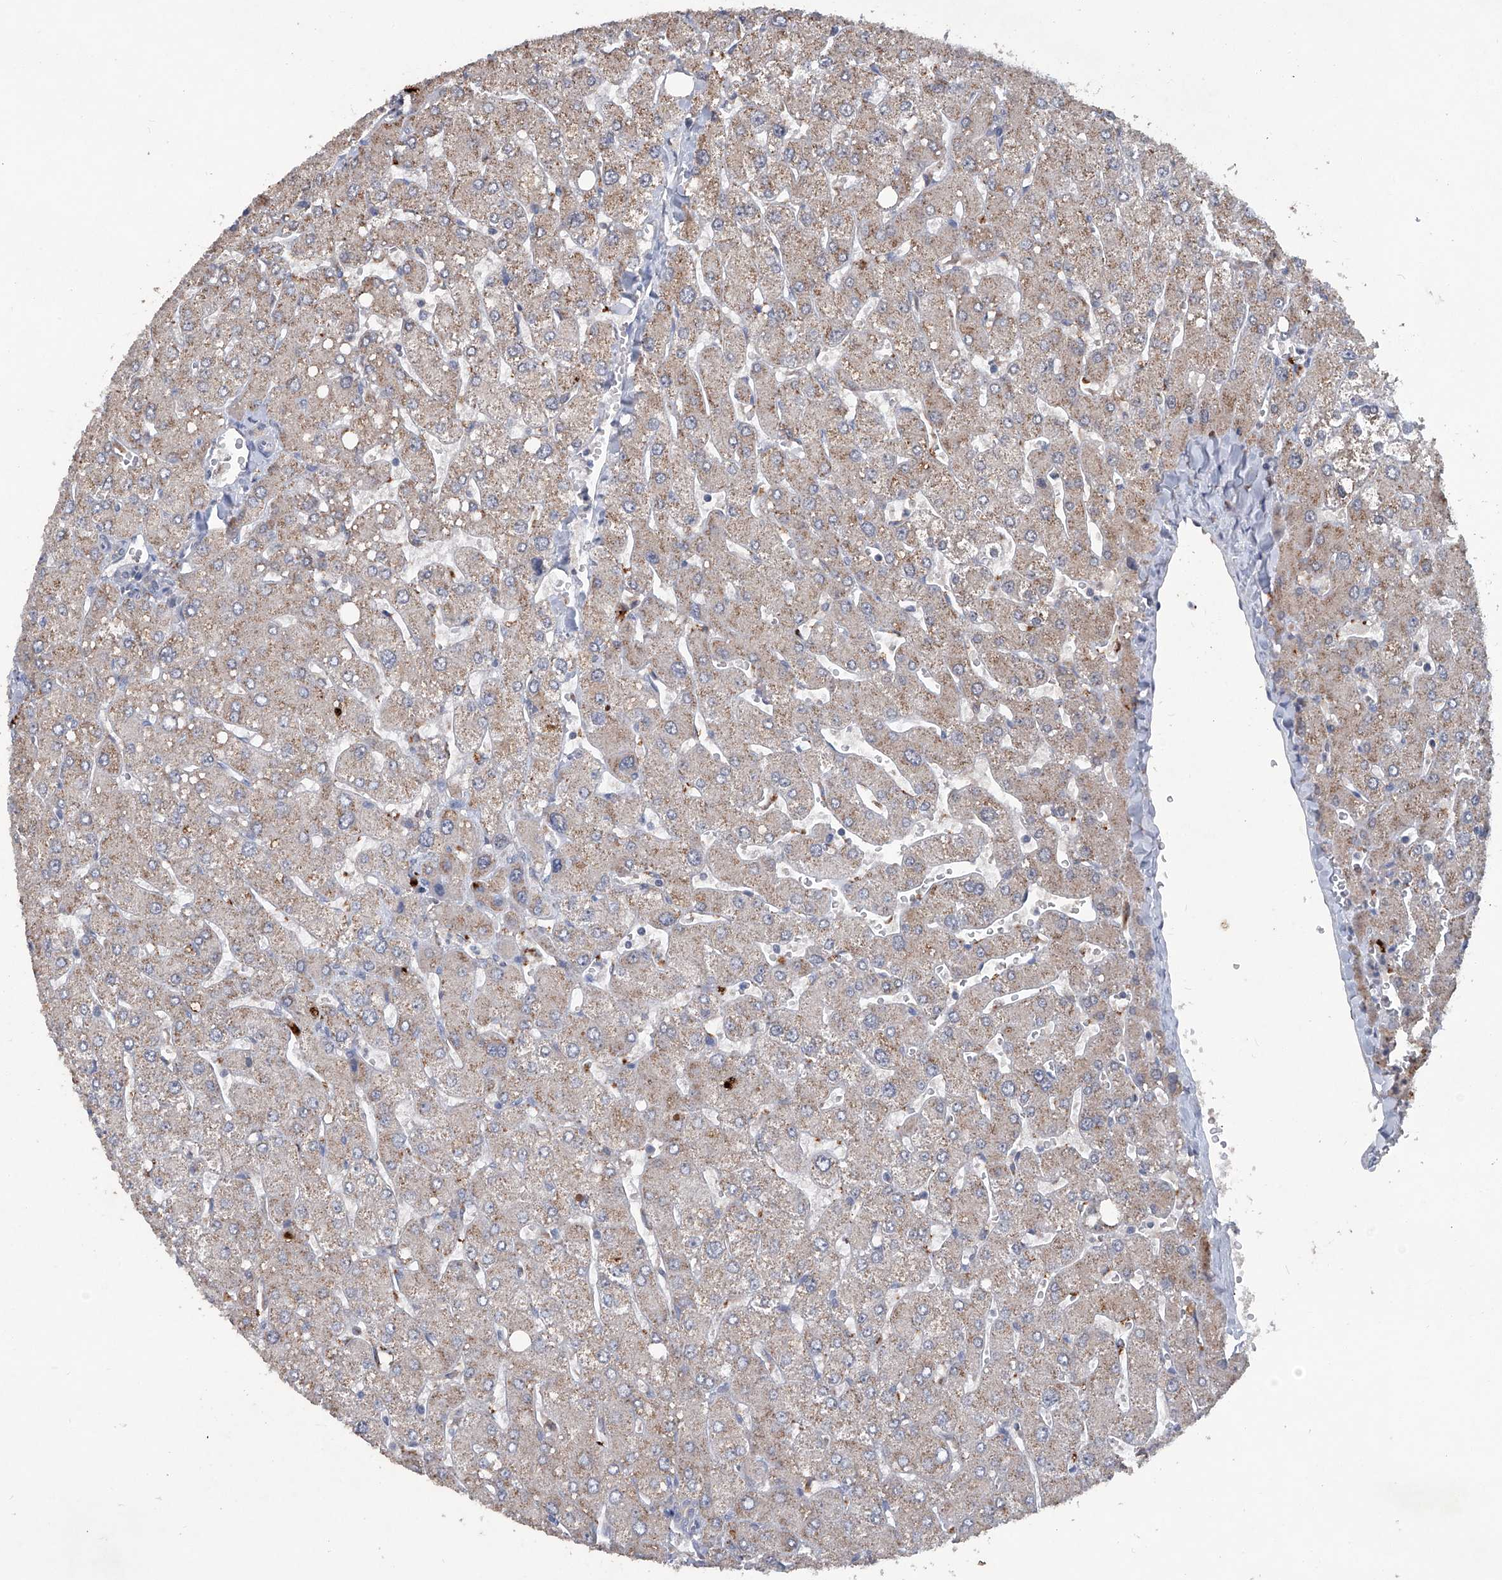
{"staining": {"intensity": "negative", "quantity": "none", "location": "none"}, "tissue": "liver", "cell_type": "Cholangiocytes", "image_type": "normal", "snomed": [{"axis": "morphology", "description": "Normal tissue, NOS"}, {"axis": "topography", "description": "Liver"}], "caption": "High power microscopy image of an immunohistochemistry (IHC) micrograph of unremarkable liver, revealing no significant positivity in cholangiocytes.", "gene": "PCSK5", "patient": {"sex": "male", "age": 55}}